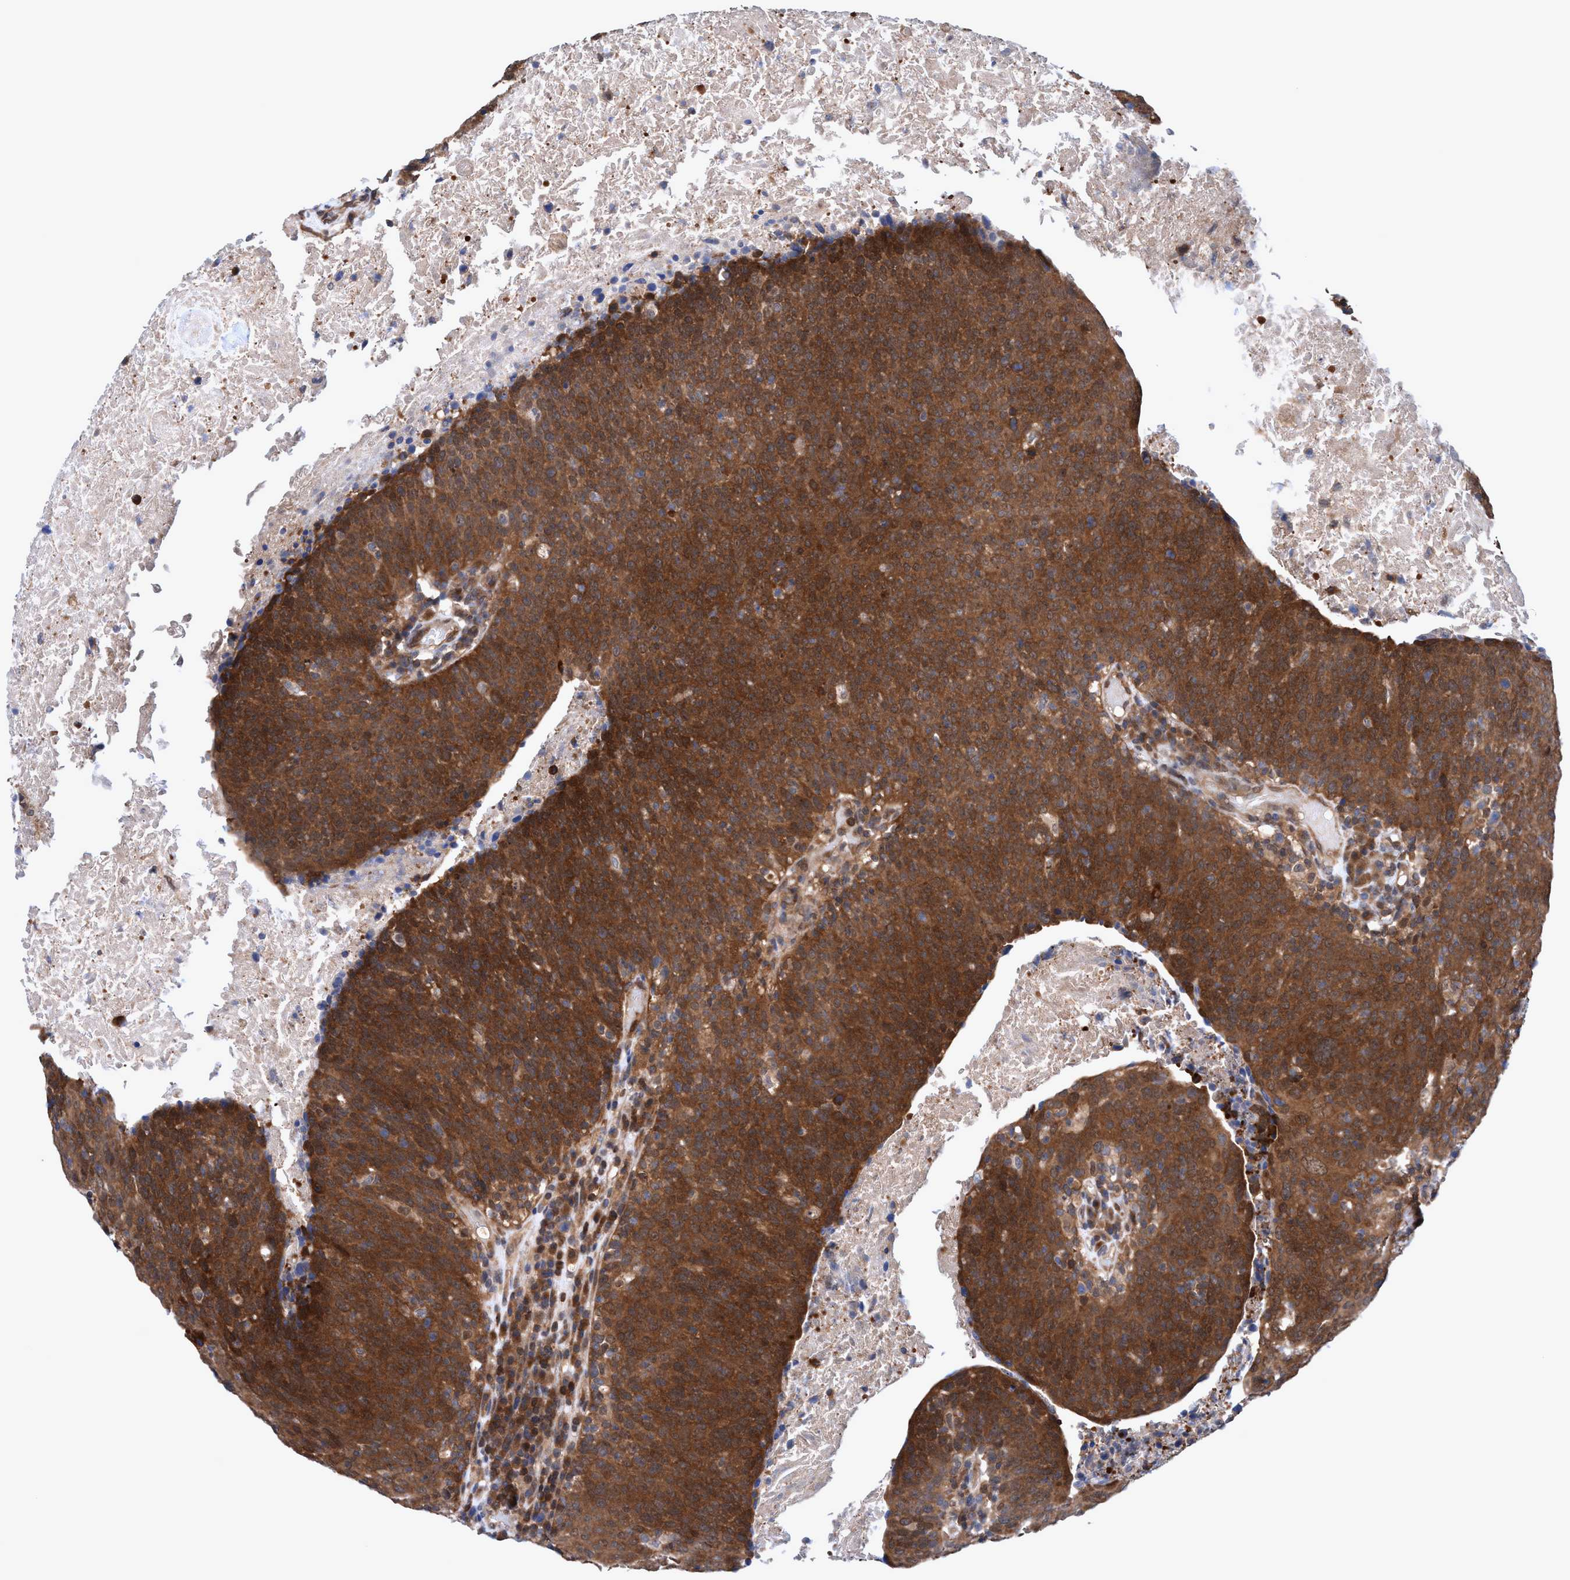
{"staining": {"intensity": "strong", "quantity": ">75%", "location": "cytoplasmic/membranous"}, "tissue": "head and neck cancer", "cell_type": "Tumor cells", "image_type": "cancer", "snomed": [{"axis": "morphology", "description": "Squamous cell carcinoma, NOS"}, {"axis": "morphology", "description": "Squamous cell carcinoma, metastatic, NOS"}, {"axis": "topography", "description": "Lymph node"}, {"axis": "topography", "description": "Head-Neck"}], "caption": "A brown stain labels strong cytoplasmic/membranous expression of a protein in human head and neck metastatic squamous cell carcinoma tumor cells.", "gene": "GLOD4", "patient": {"sex": "male", "age": 62}}